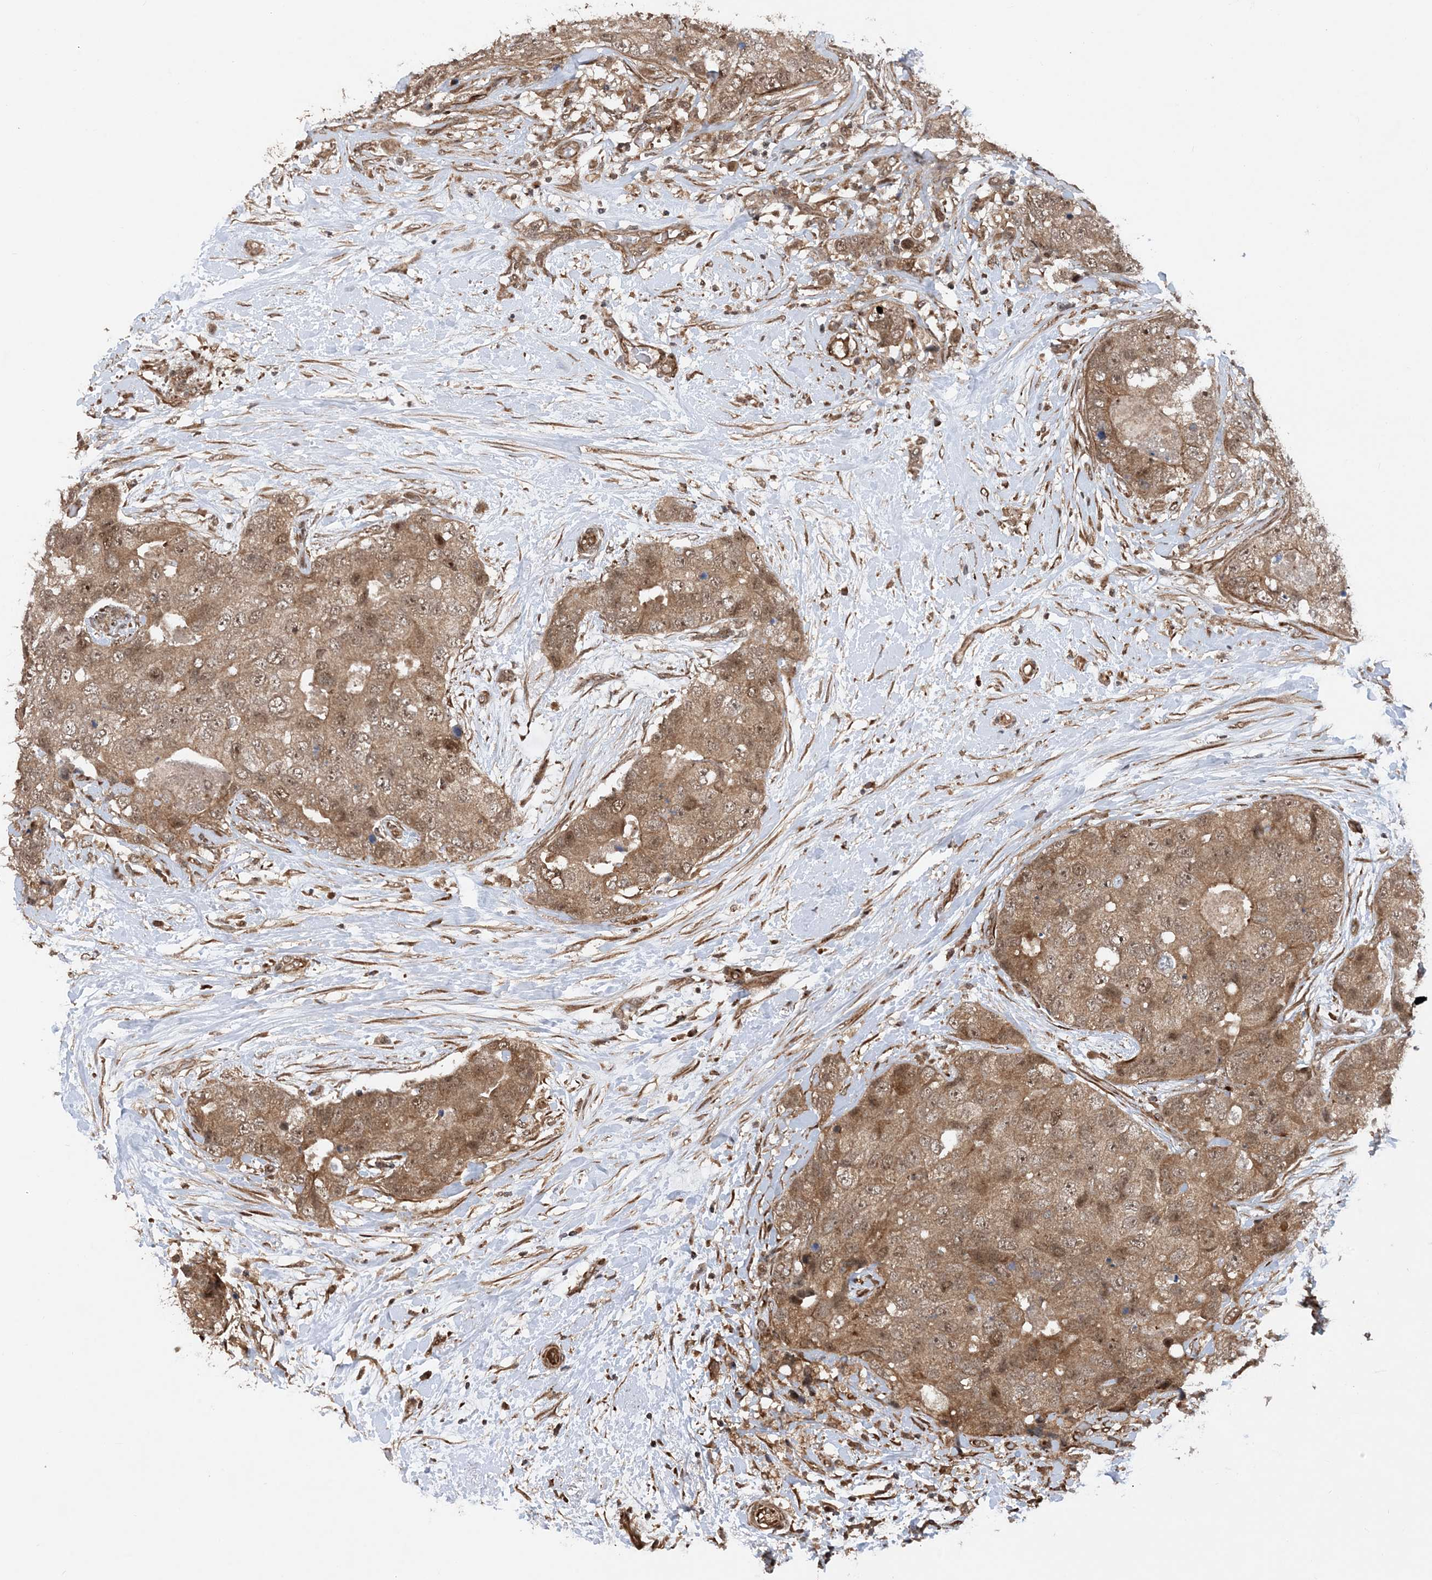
{"staining": {"intensity": "moderate", "quantity": ">75%", "location": "cytoplasmic/membranous,nuclear"}, "tissue": "breast cancer", "cell_type": "Tumor cells", "image_type": "cancer", "snomed": [{"axis": "morphology", "description": "Duct carcinoma"}, {"axis": "topography", "description": "Breast"}], "caption": "A micrograph of breast invasive ductal carcinoma stained for a protein reveals moderate cytoplasmic/membranous and nuclear brown staining in tumor cells. (DAB (3,3'-diaminobenzidine) IHC with brightfield microscopy, high magnification).", "gene": "HEMK1", "patient": {"sex": "female", "age": 62}}